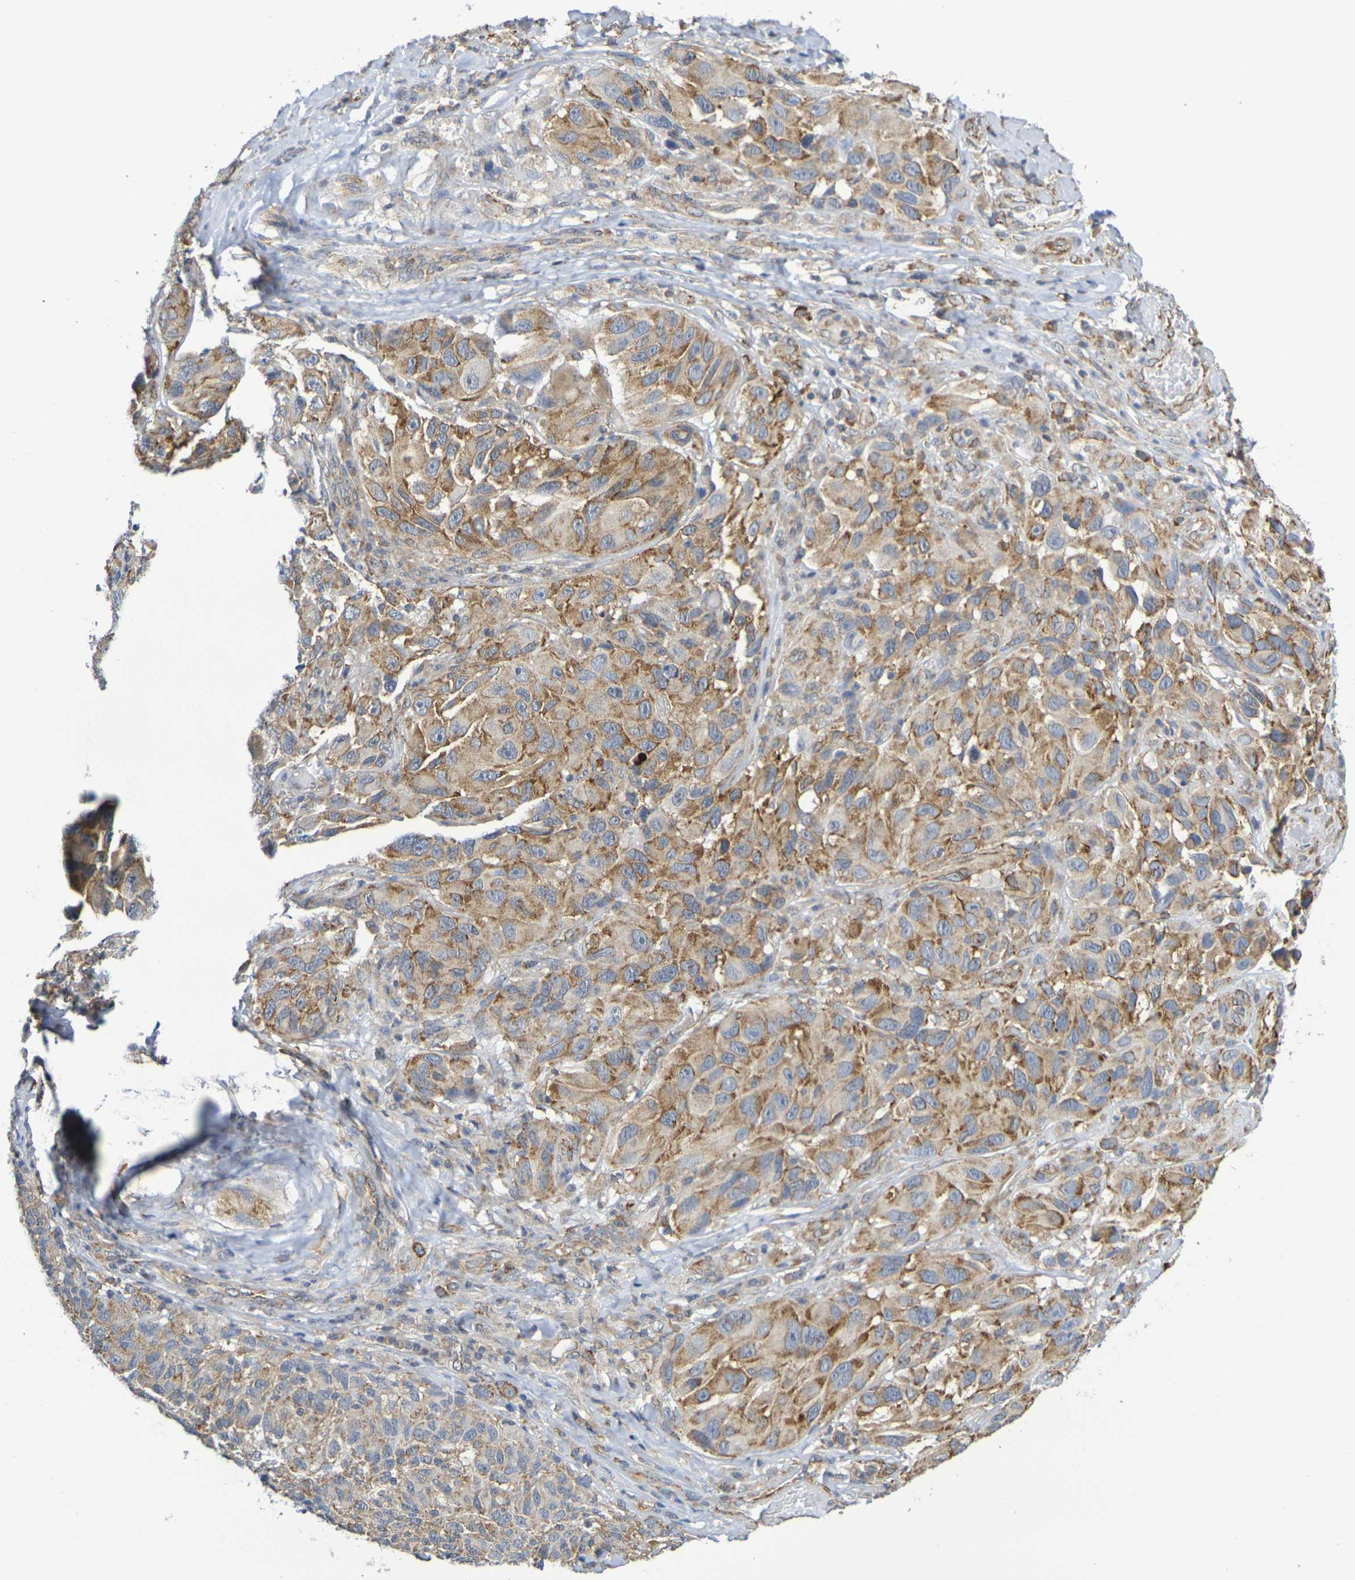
{"staining": {"intensity": "moderate", "quantity": ">75%", "location": "cytoplasmic/membranous"}, "tissue": "melanoma", "cell_type": "Tumor cells", "image_type": "cancer", "snomed": [{"axis": "morphology", "description": "Malignant melanoma, NOS"}, {"axis": "topography", "description": "Skin"}], "caption": "This is an image of immunohistochemistry (IHC) staining of malignant melanoma, which shows moderate expression in the cytoplasmic/membranous of tumor cells.", "gene": "CHRNB1", "patient": {"sex": "female", "age": 73}}